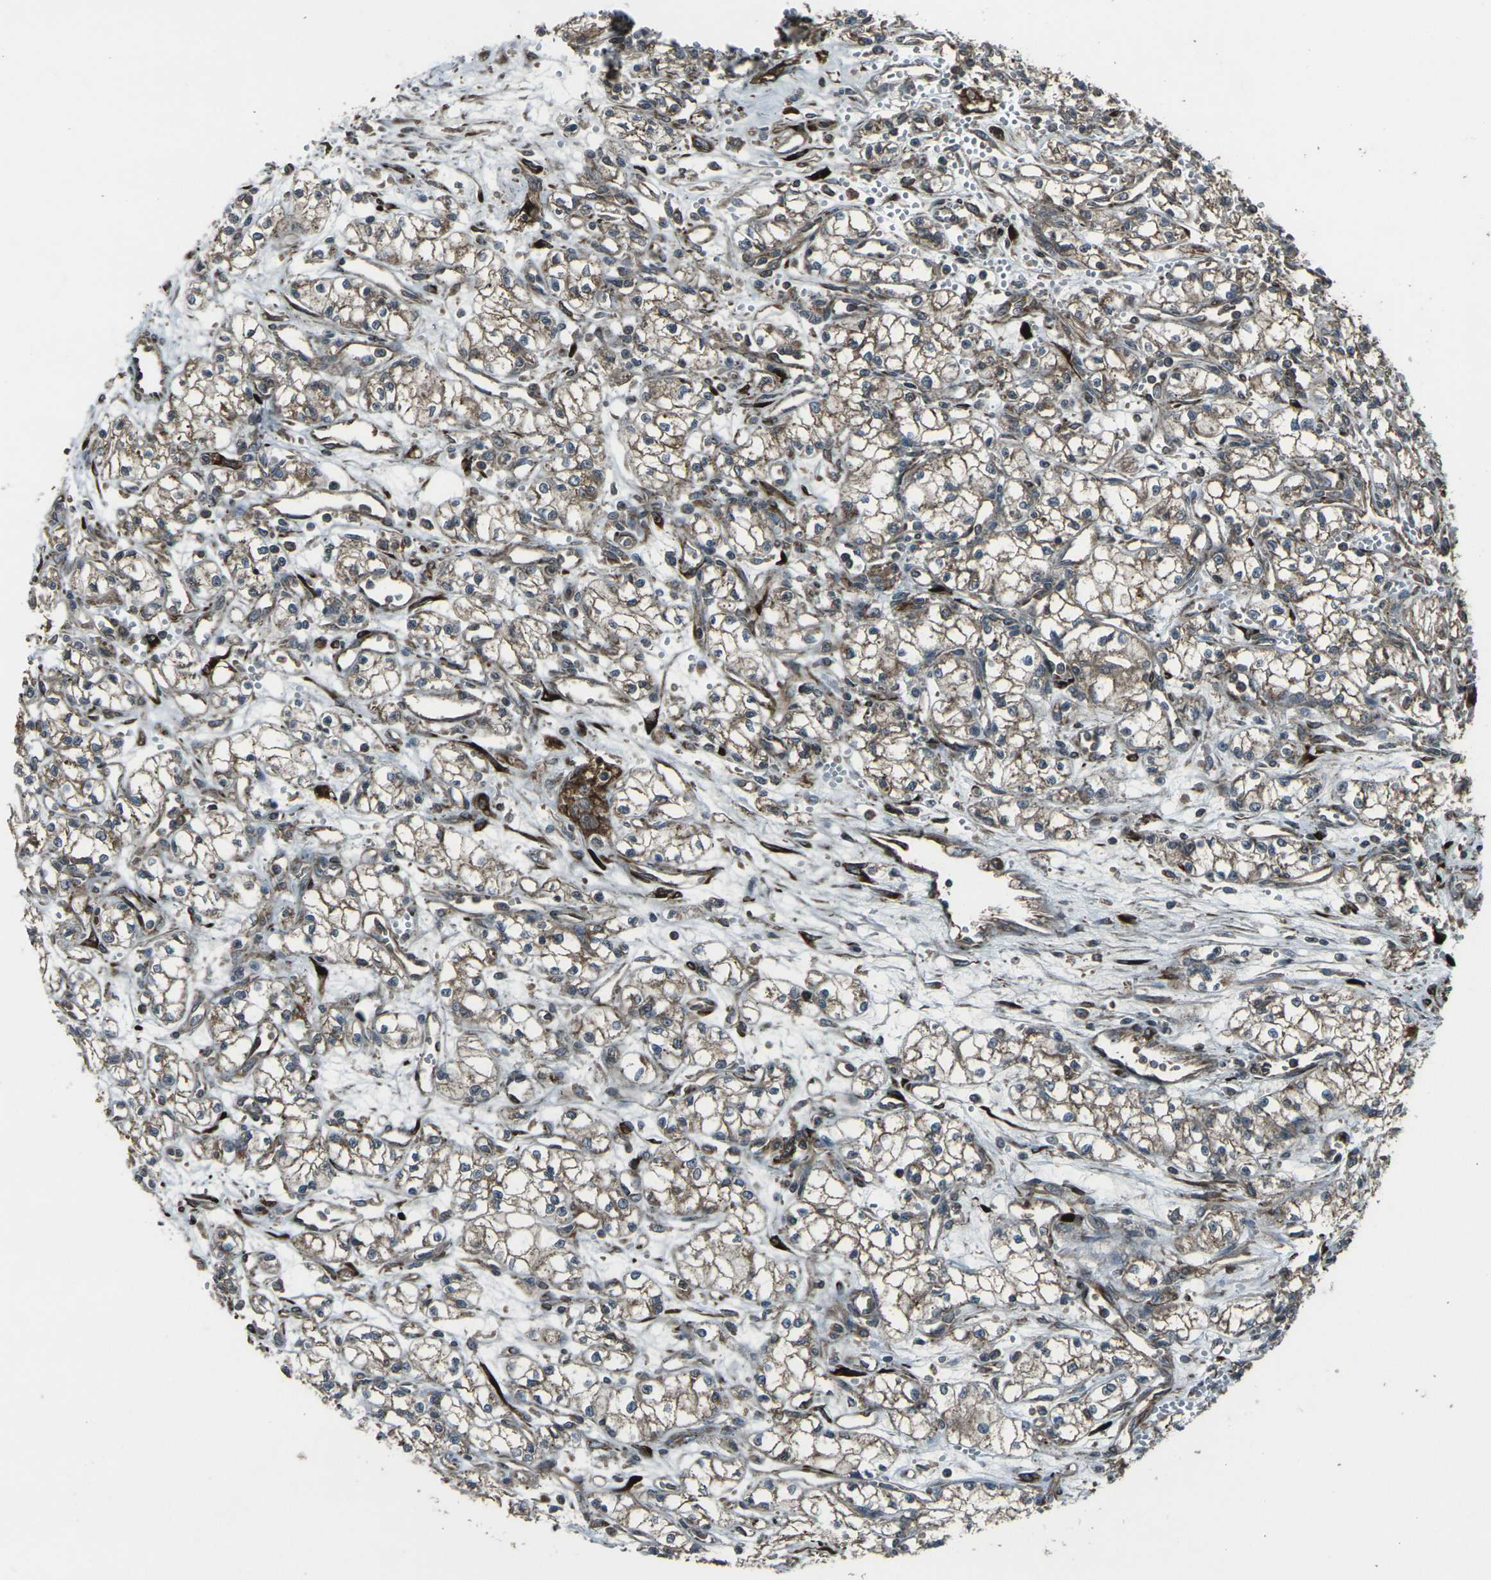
{"staining": {"intensity": "moderate", "quantity": ">75%", "location": "cytoplasmic/membranous"}, "tissue": "renal cancer", "cell_type": "Tumor cells", "image_type": "cancer", "snomed": [{"axis": "morphology", "description": "Normal tissue, NOS"}, {"axis": "morphology", "description": "Adenocarcinoma, NOS"}, {"axis": "topography", "description": "Kidney"}], "caption": "Protein staining of renal cancer (adenocarcinoma) tissue displays moderate cytoplasmic/membranous staining in approximately >75% of tumor cells. (DAB = brown stain, brightfield microscopy at high magnification).", "gene": "LSMEM1", "patient": {"sex": "male", "age": 59}}